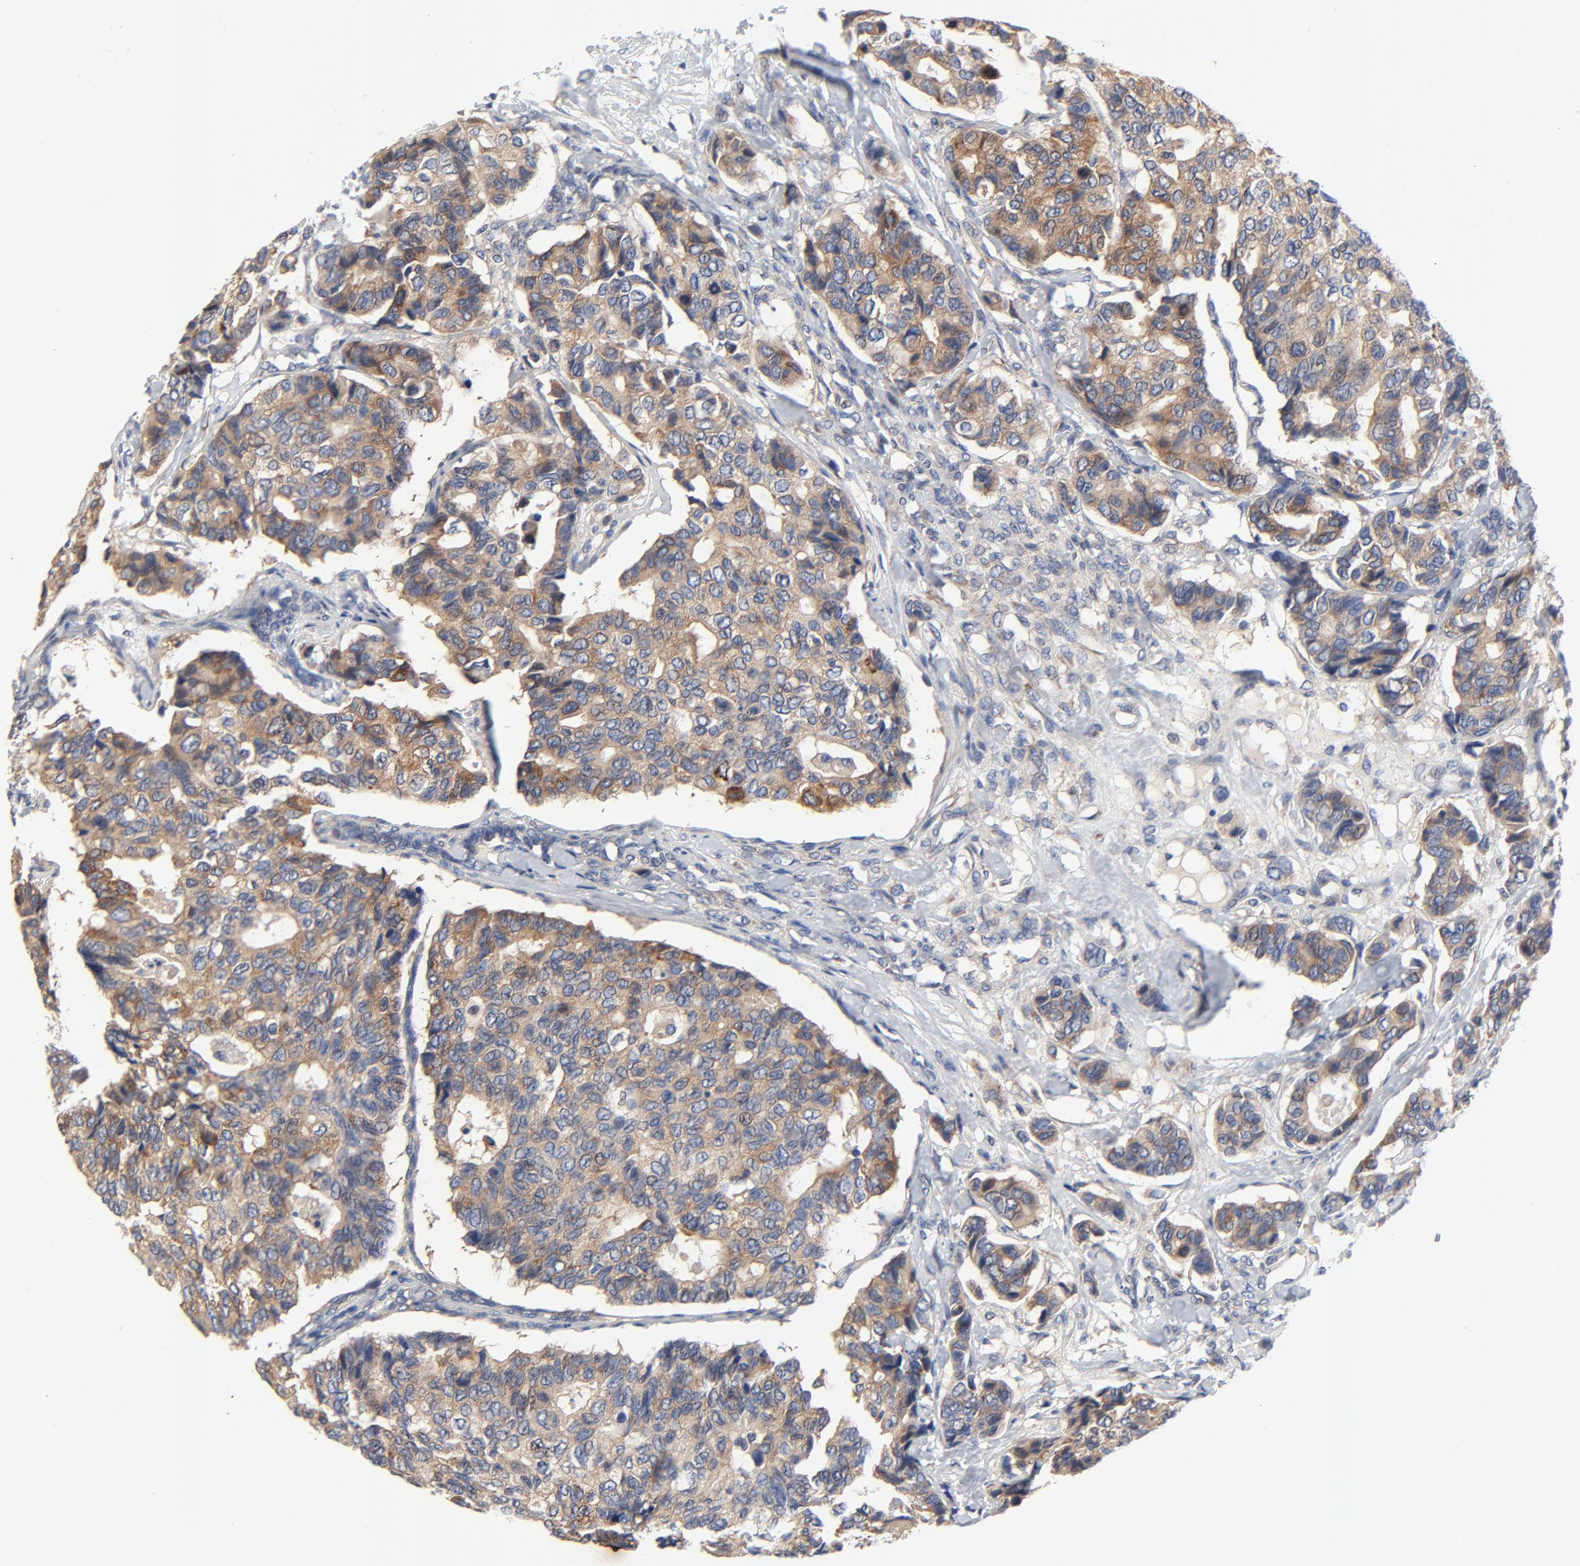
{"staining": {"intensity": "moderate", "quantity": ">75%", "location": "cytoplasmic/membranous"}, "tissue": "breast cancer", "cell_type": "Tumor cells", "image_type": "cancer", "snomed": [{"axis": "morphology", "description": "Duct carcinoma"}, {"axis": "topography", "description": "Breast"}], "caption": "Immunohistochemistry (IHC) histopathology image of breast cancer (intraductal carcinoma) stained for a protein (brown), which exhibits medium levels of moderate cytoplasmic/membranous positivity in approximately >75% of tumor cells.", "gene": "VAV2", "patient": {"sex": "female", "age": 69}}